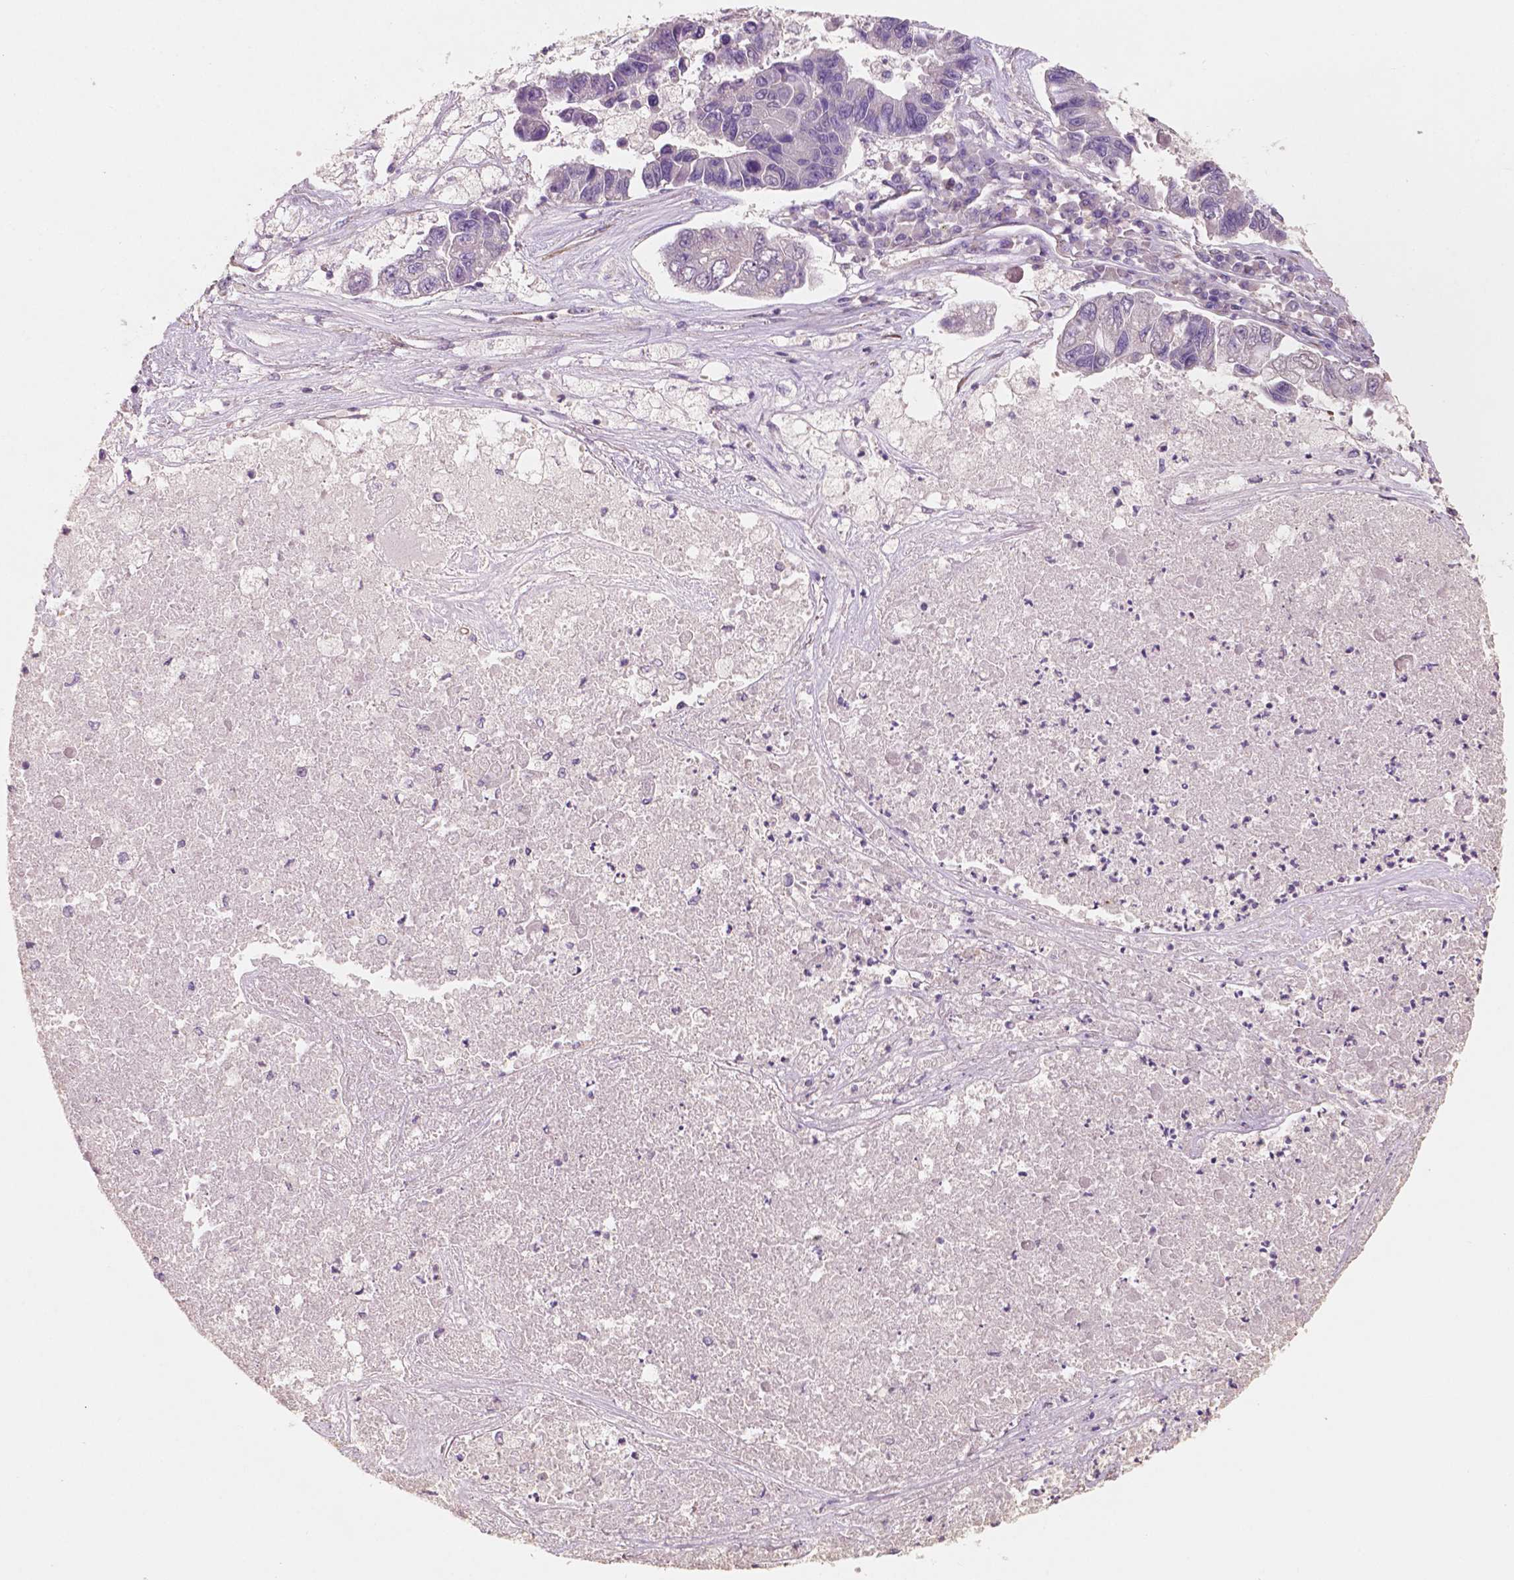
{"staining": {"intensity": "negative", "quantity": "none", "location": "none"}, "tissue": "lung cancer", "cell_type": "Tumor cells", "image_type": "cancer", "snomed": [{"axis": "morphology", "description": "Adenocarcinoma, NOS"}, {"axis": "topography", "description": "Bronchus"}, {"axis": "topography", "description": "Lung"}], "caption": "This image is of lung cancer (adenocarcinoma) stained with immunohistochemistry to label a protein in brown with the nuclei are counter-stained blue. There is no positivity in tumor cells. (Brightfield microscopy of DAB (3,3'-diaminobenzidine) IHC at high magnification).", "gene": "CHPT1", "patient": {"sex": "female", "age": 51}}